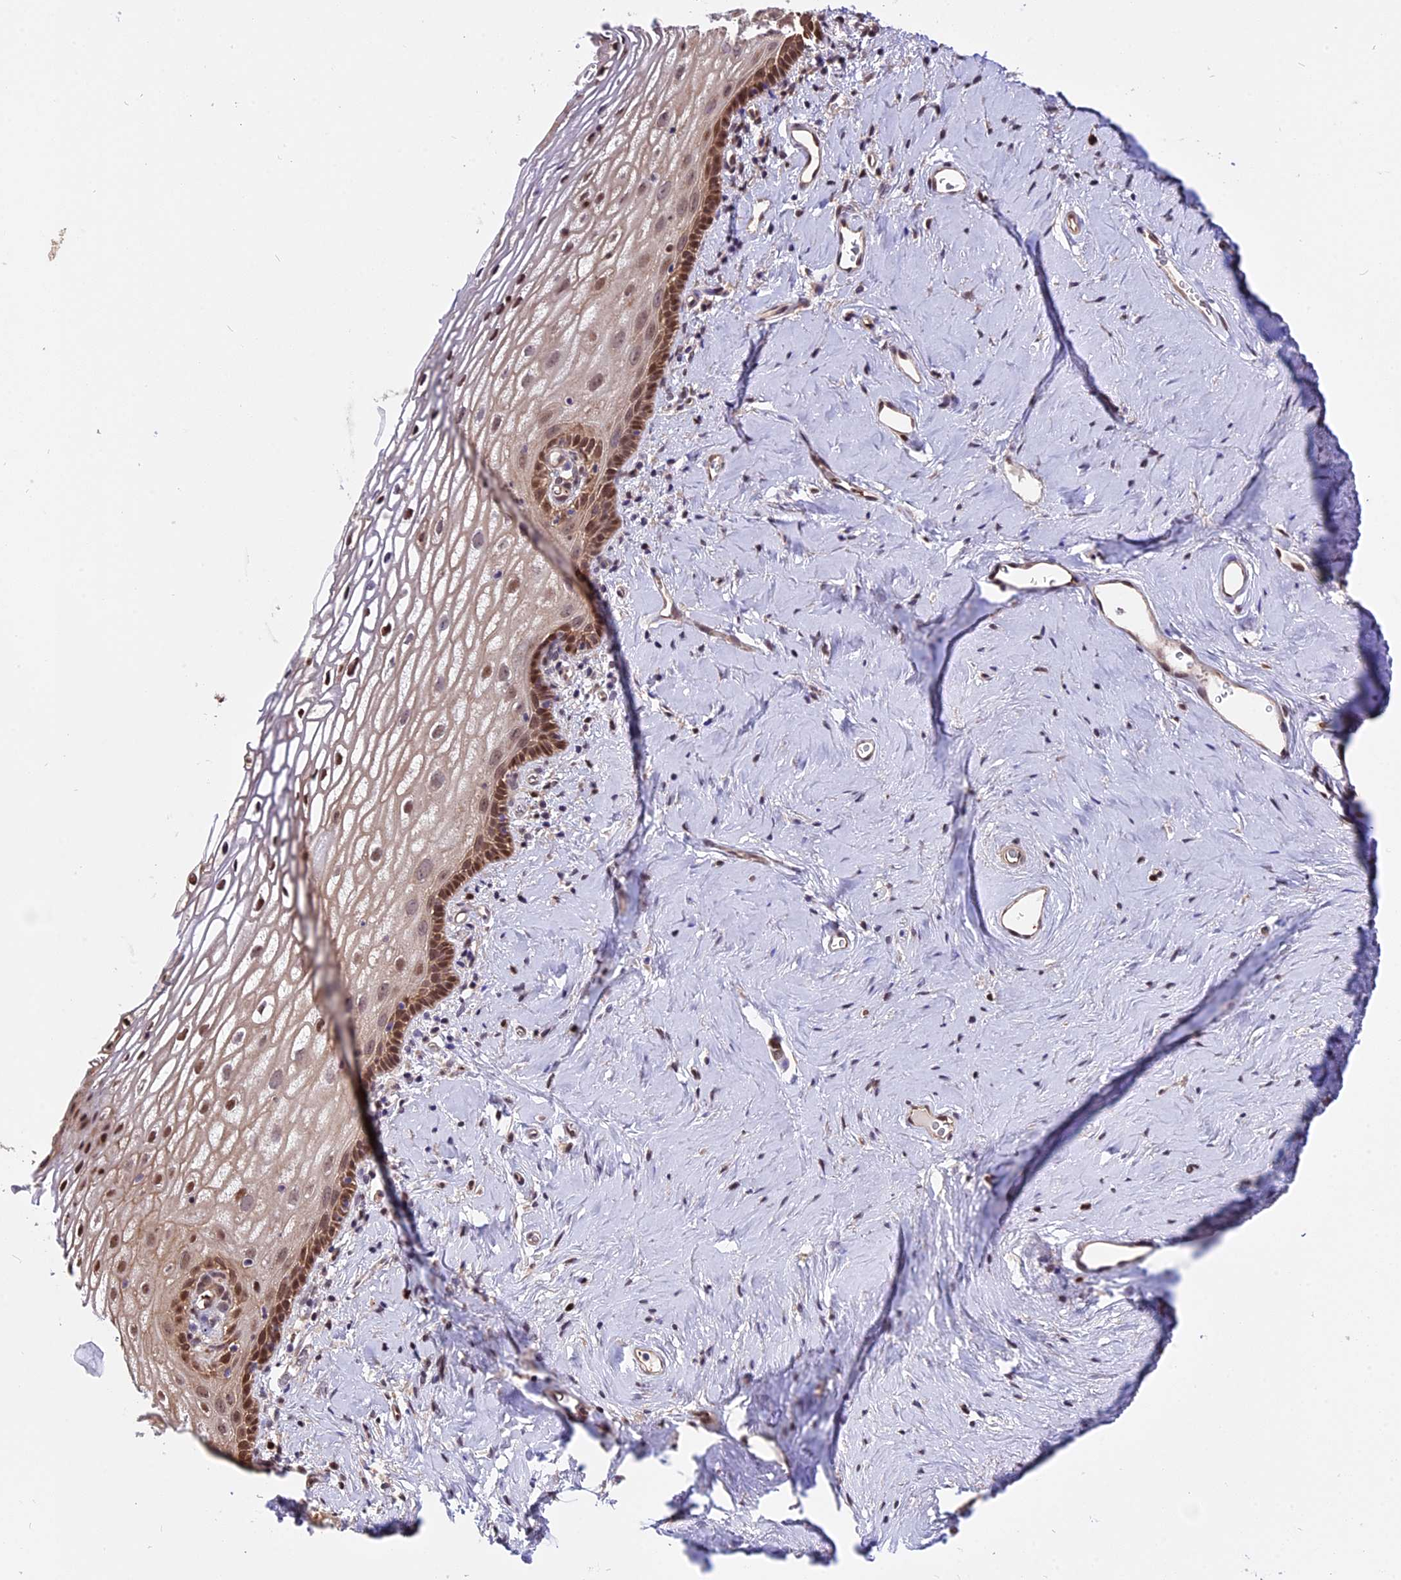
{"staining": {"intensity": "moderate", "quantity": "25%-75%", "location": "nuclear"}, "tissue": "vagina", "cell_type": "Squamous epithelial cells", "image_type": "normal", "snomed": [{"axis": "morphology", "description": "Normal tissue, NOS"}, {"axis": "morphology", "description": "Adenocarcinoma, NOS"}, {"axis": "topography", "description": "Rectum"}, {"axis": "topography", "description": "Vagina"}], "caption": "IHC of normal vagina shows medium levels of moderate nuclear staining in about 25%-75% of squamous epithelial cells.", "gene": "HERPUD1", "patient": {"sex": "female", "age": 71}}